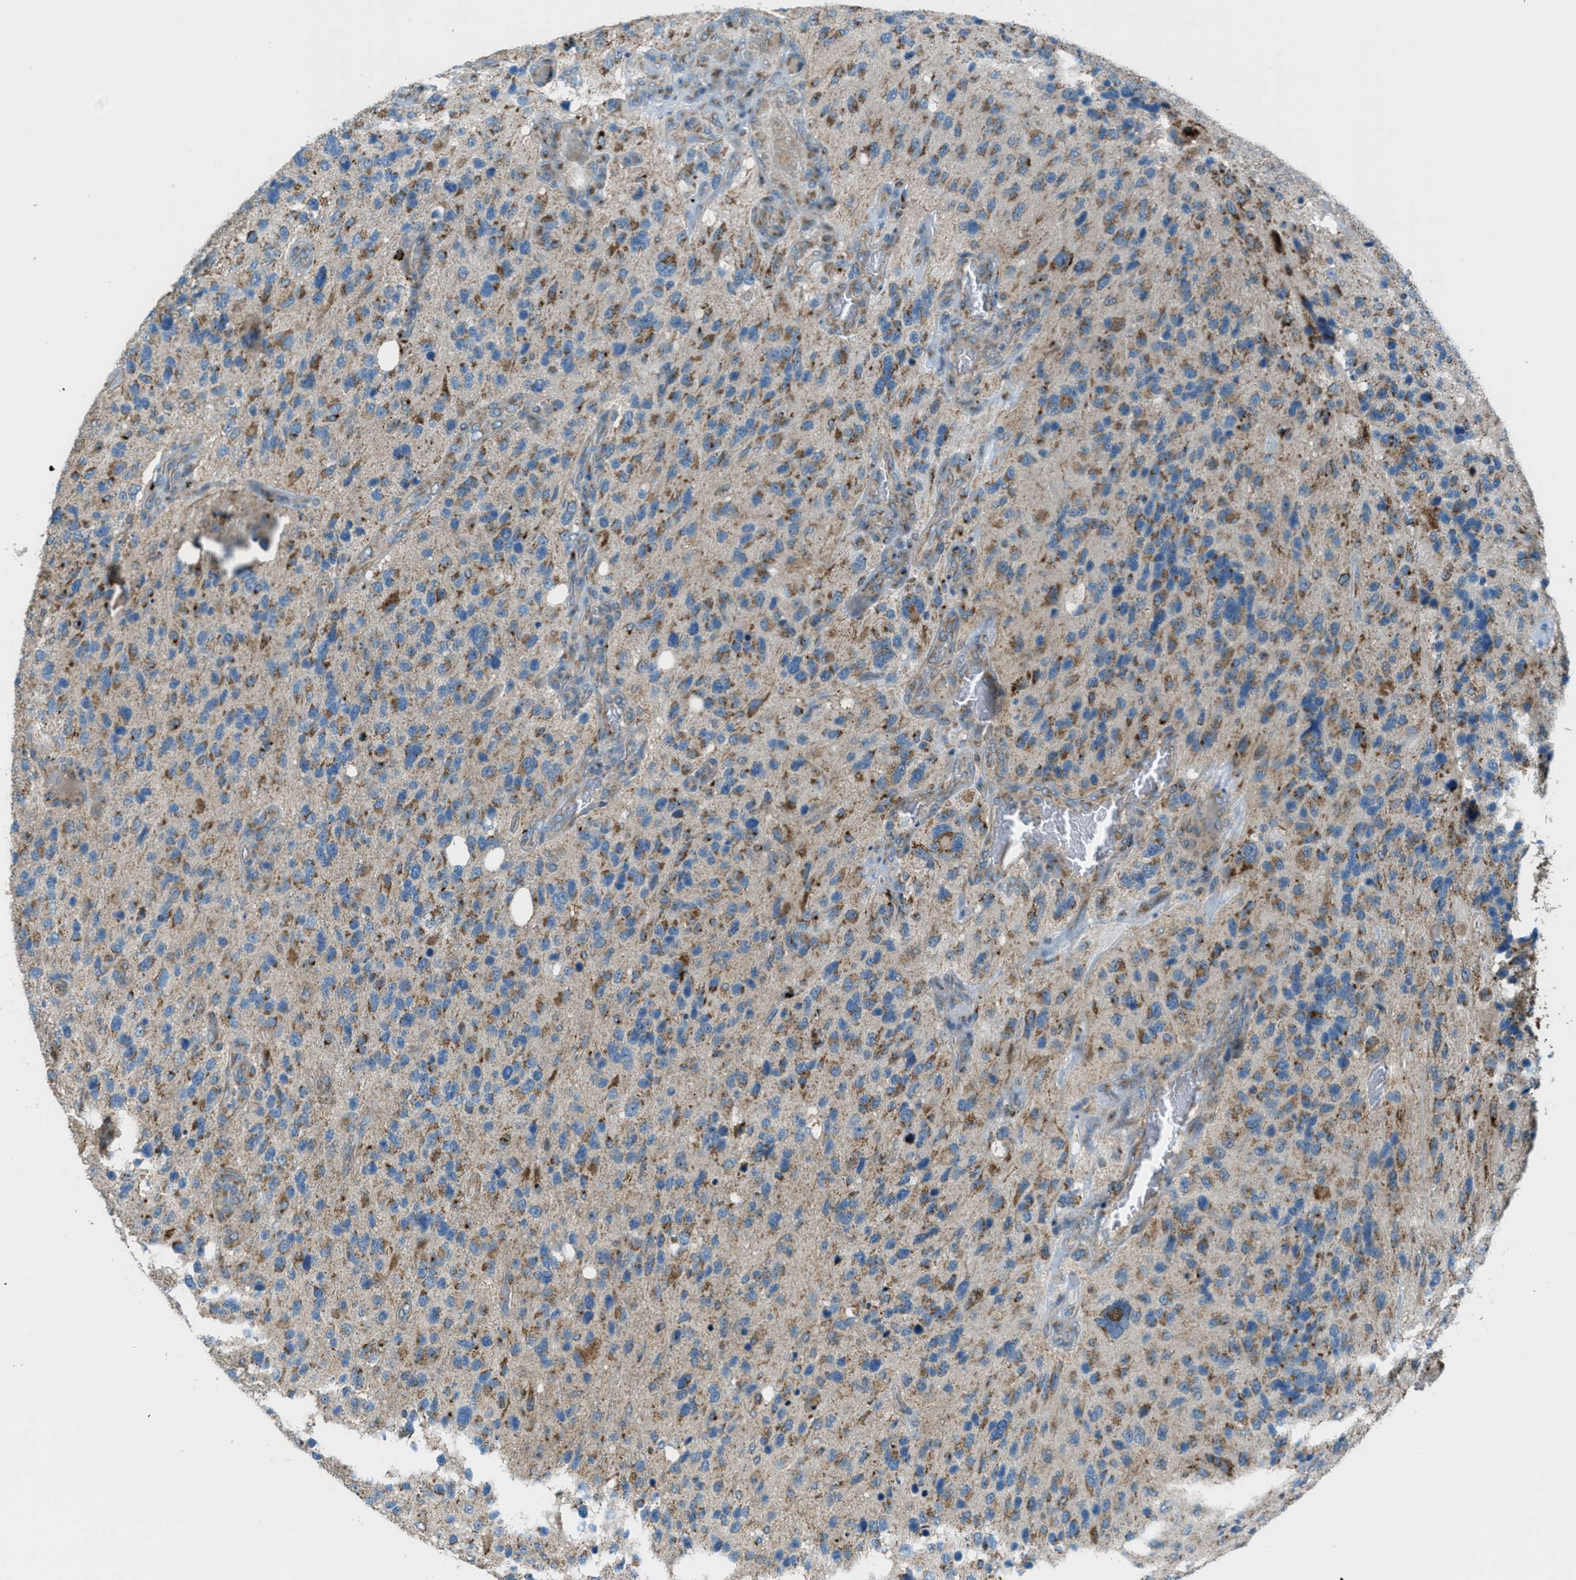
{"staining": {"intensity": "moderate", "quantity": ">75%", "location": "cytoplasmic/membranous"}, "tissue": "glioma", "cell_type": "Tumor cells", "image_type": "cancer", "snomed": [{"axis": "morphology", "description": "Glioma, malignant, High grade"}, {"axis": "topography", "description": "Brain"}], "caption": "Immunohistochemical staining of malignant glioma (high-grade) displays medium levels of moderate cytoplasmic/membranous protein expression in approximately >75% of tumor cells. (IHC, brightfield microscopy, high magnification).", "gene": "BCKDK", "patient": {"sex": "female", "age": 58}}